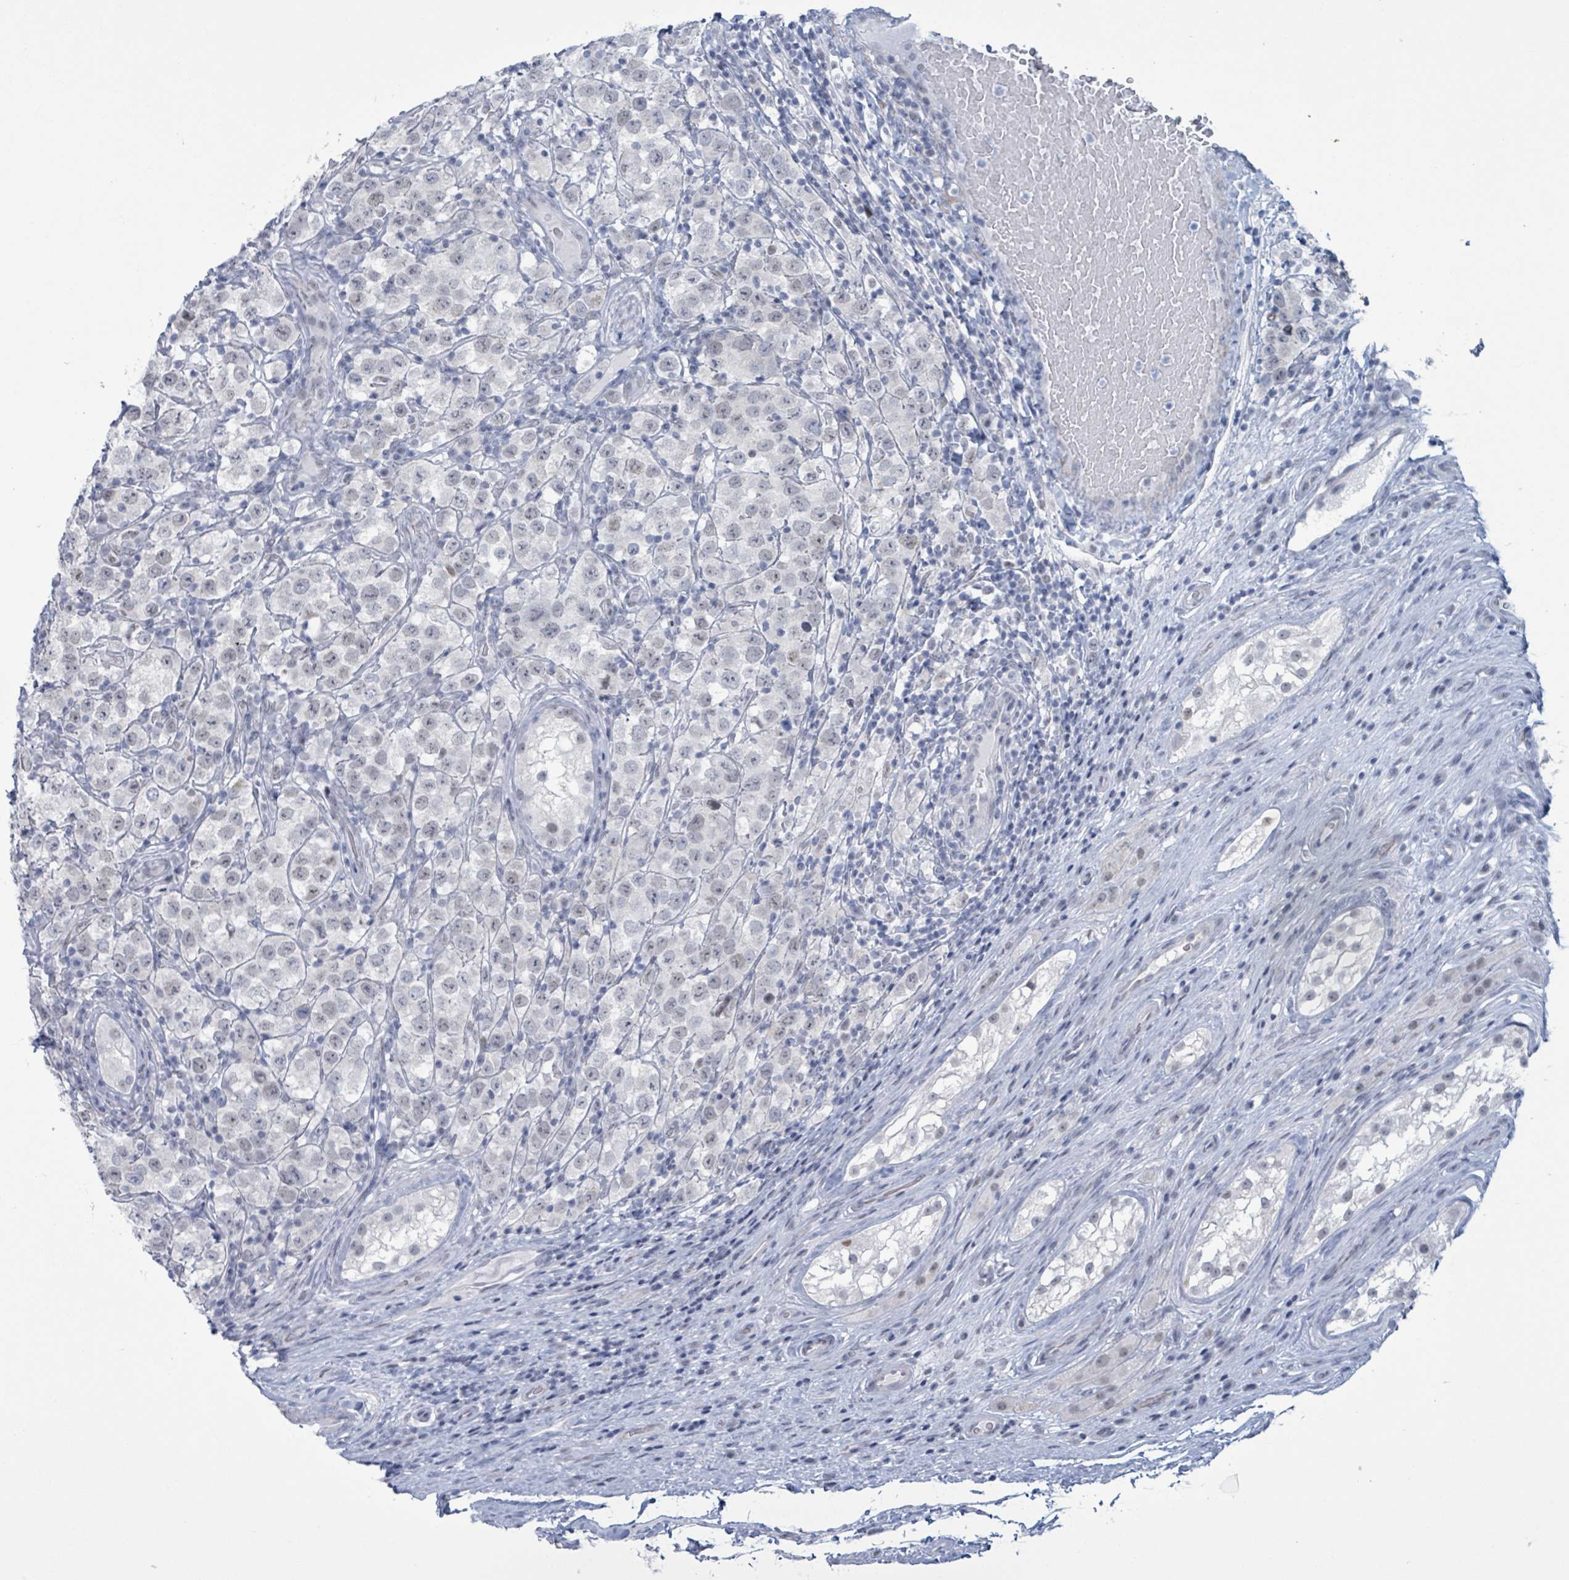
{"staining": {"intensity": "negative", "quantity": "none", "location": "none"}, "tissue": "testis cancer", "cell_type": "Tumor cells", "image_type": "cancer", "snomed": [{"axis": "morphology", "description": "Seminoma, NOS"}, {"axis": "morphology", "description": "Carcinoma, Embryonal, NOS"}, {"axis": "topography", "description": "Testis"}], "caption": "IHC photomicrograph of neoplastic tissue: testis cancer (seminoma) stained with DAB (3,3'-diaminobenzidine) exhibits no significant protein expression in tumor cells.", "gene": "CT45A5", "patient": {"sex": "male", "age": 41}}